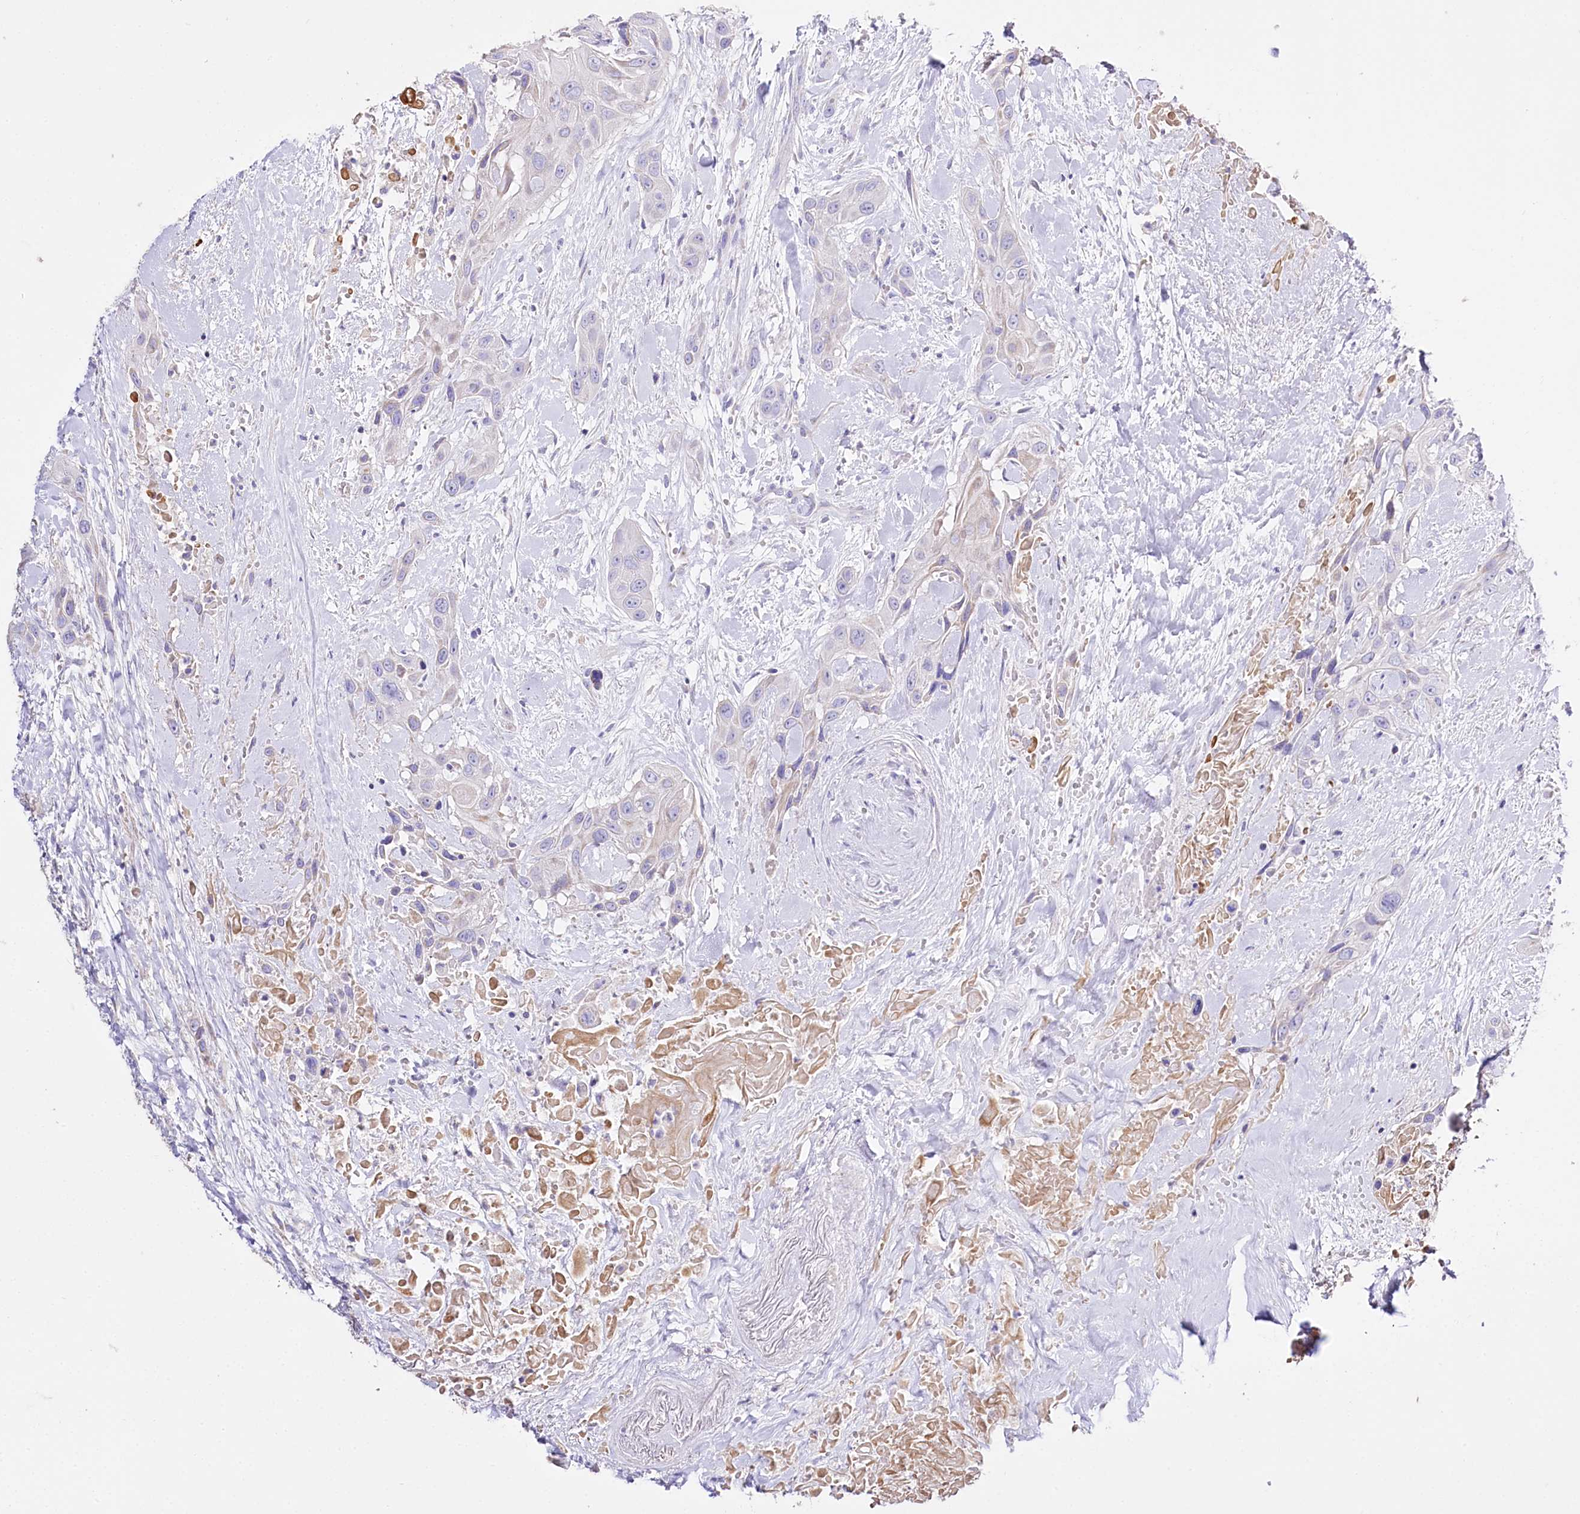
{"staining": {"intensity": "negative", "quantity": "none", "location": "none"}, "tissue": "head and neck cancer", "cell_type": "Tumor cells", "image_type": "cancer", "snomed": [{"axis": "morphology", "description": "Squamous cell carcinoma, NOS"}, {"axis": "topography", "description": "Head-Neck"}], "caption": "High power microscopy histopathology image of an IHC micrograph of head and neck cancer (squamous cell carcinoma), revealing no significant positivity in tumor cells.", "gene": "PTER", "patient": {"sex": "male", "age": 81}}